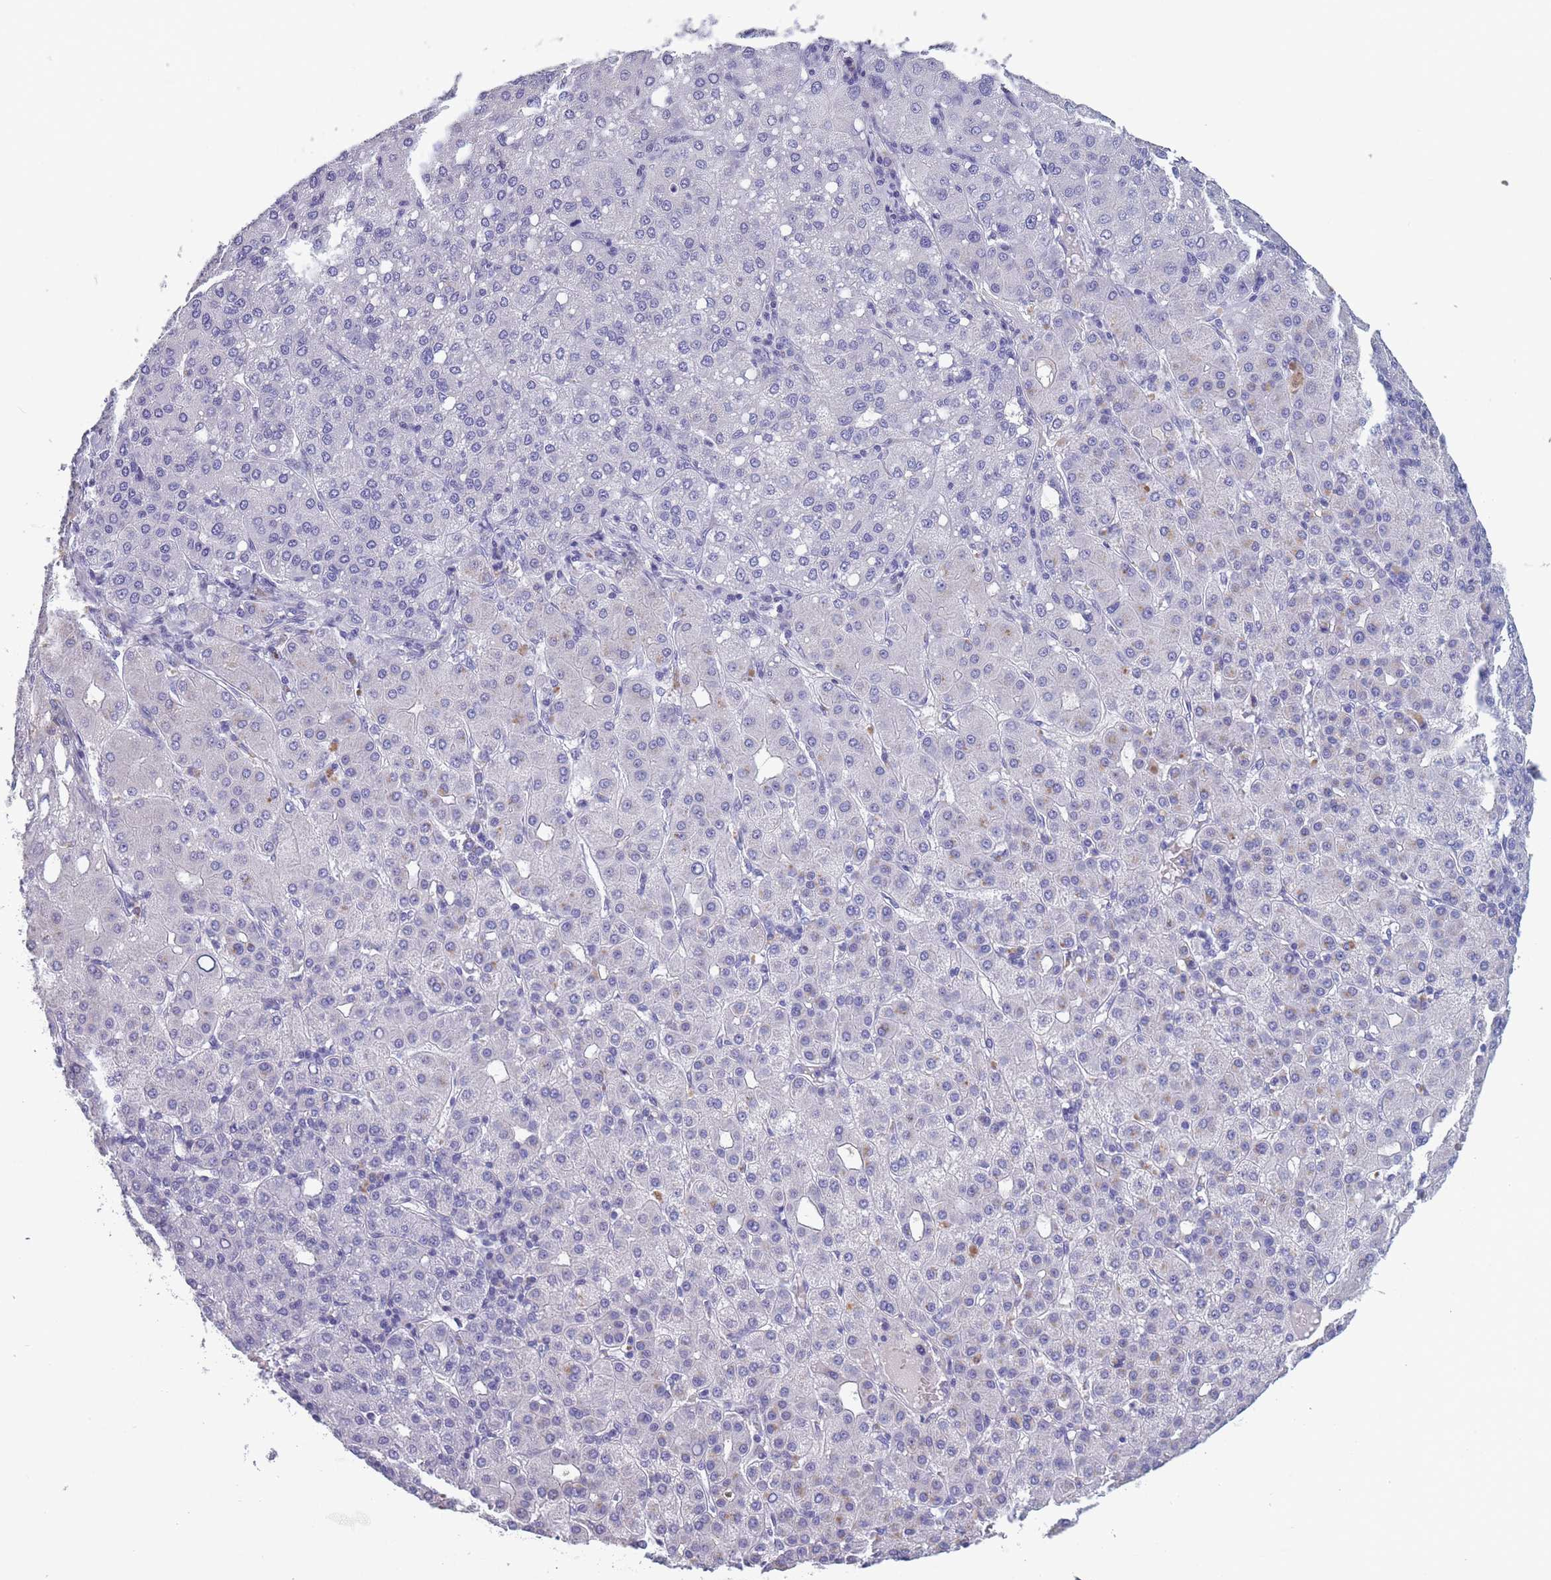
{"staining": {"intensity": "negative", "quantity": "none", "location": "none"}, "tissue": "liver cancer", "cell_type": "Tumor cells", "image_type": "cancer", "snomed": [{"axis": "morphology", "description": "Carcinoma, Hepatocellular, NOS"}, {"axis": "topography", "description": "Liver"}], "caption": "Immunohistochemistry micrograph of human liver cancer stained for a protein (brown), which demonstrates no staining in tumor cells. (Stains: DAB (3,3'-diaminobenzidine) immunohistochemistry with hematoxylin counter stain, Microscopy: brightfield microscopy at high magnification).", "gene": "OR4C5", "patient": {"sex": "male", "age": 65}}